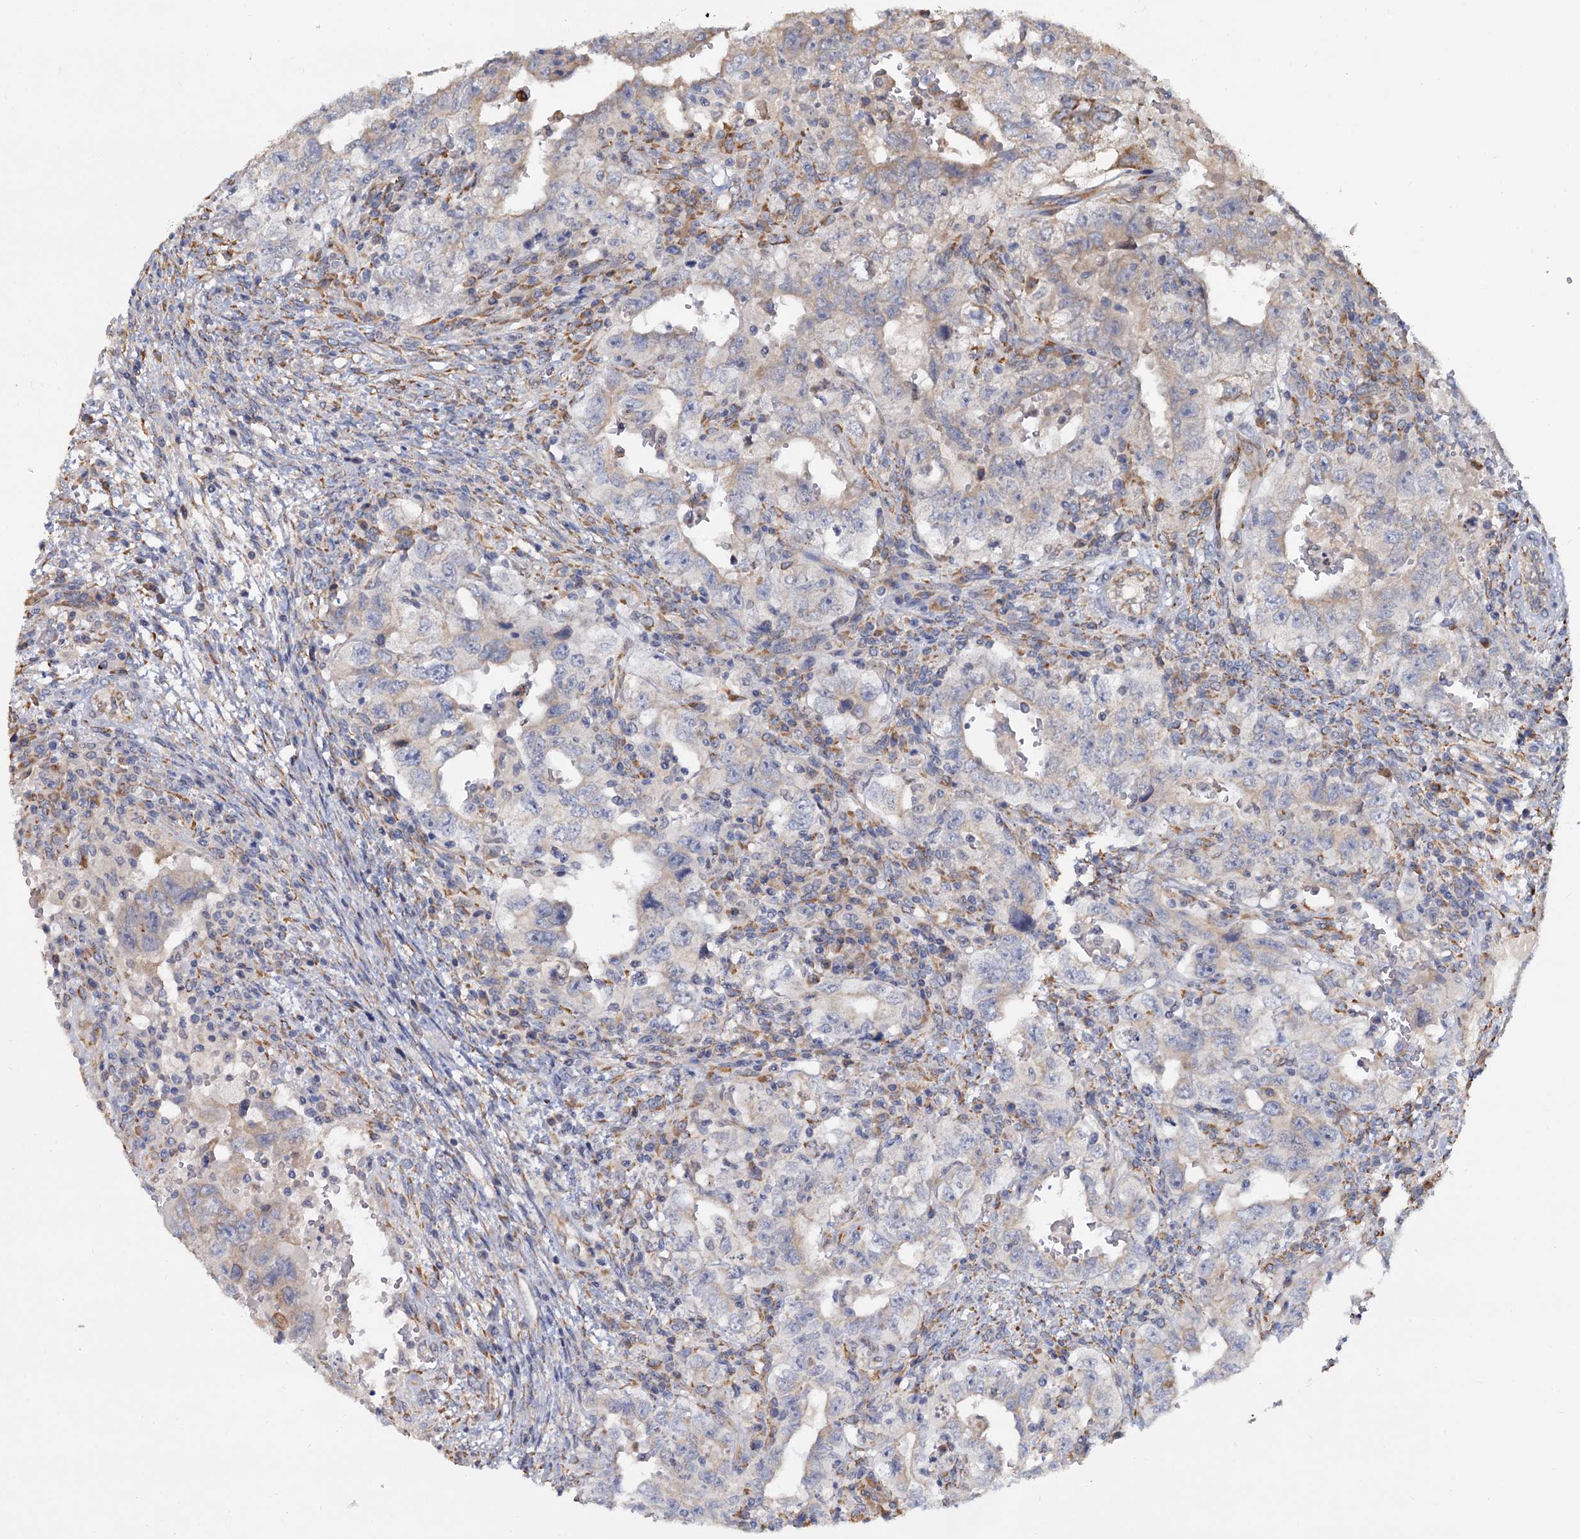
{"staining": {"intensity": "negative", "quantity": "none", "location": "none"}, "tissue": "testis cancer", "cell_type": "Tumor cells", "image_type": "cancer", "snomed": [{"axis": "morphology", "description": "Carcinoma, Embryonal, NOS"}, {"axis": "topography", "description": "Testis"}], "caption": "The immunohistochemistry photomicrograph has no significant expression in tumor cells of testis embryonal carcinoma tissue. (IHC, brightfield microscopy, high magnification).", "gene": "LRRC51", "patient": {"sex": "male", "age": 26}}